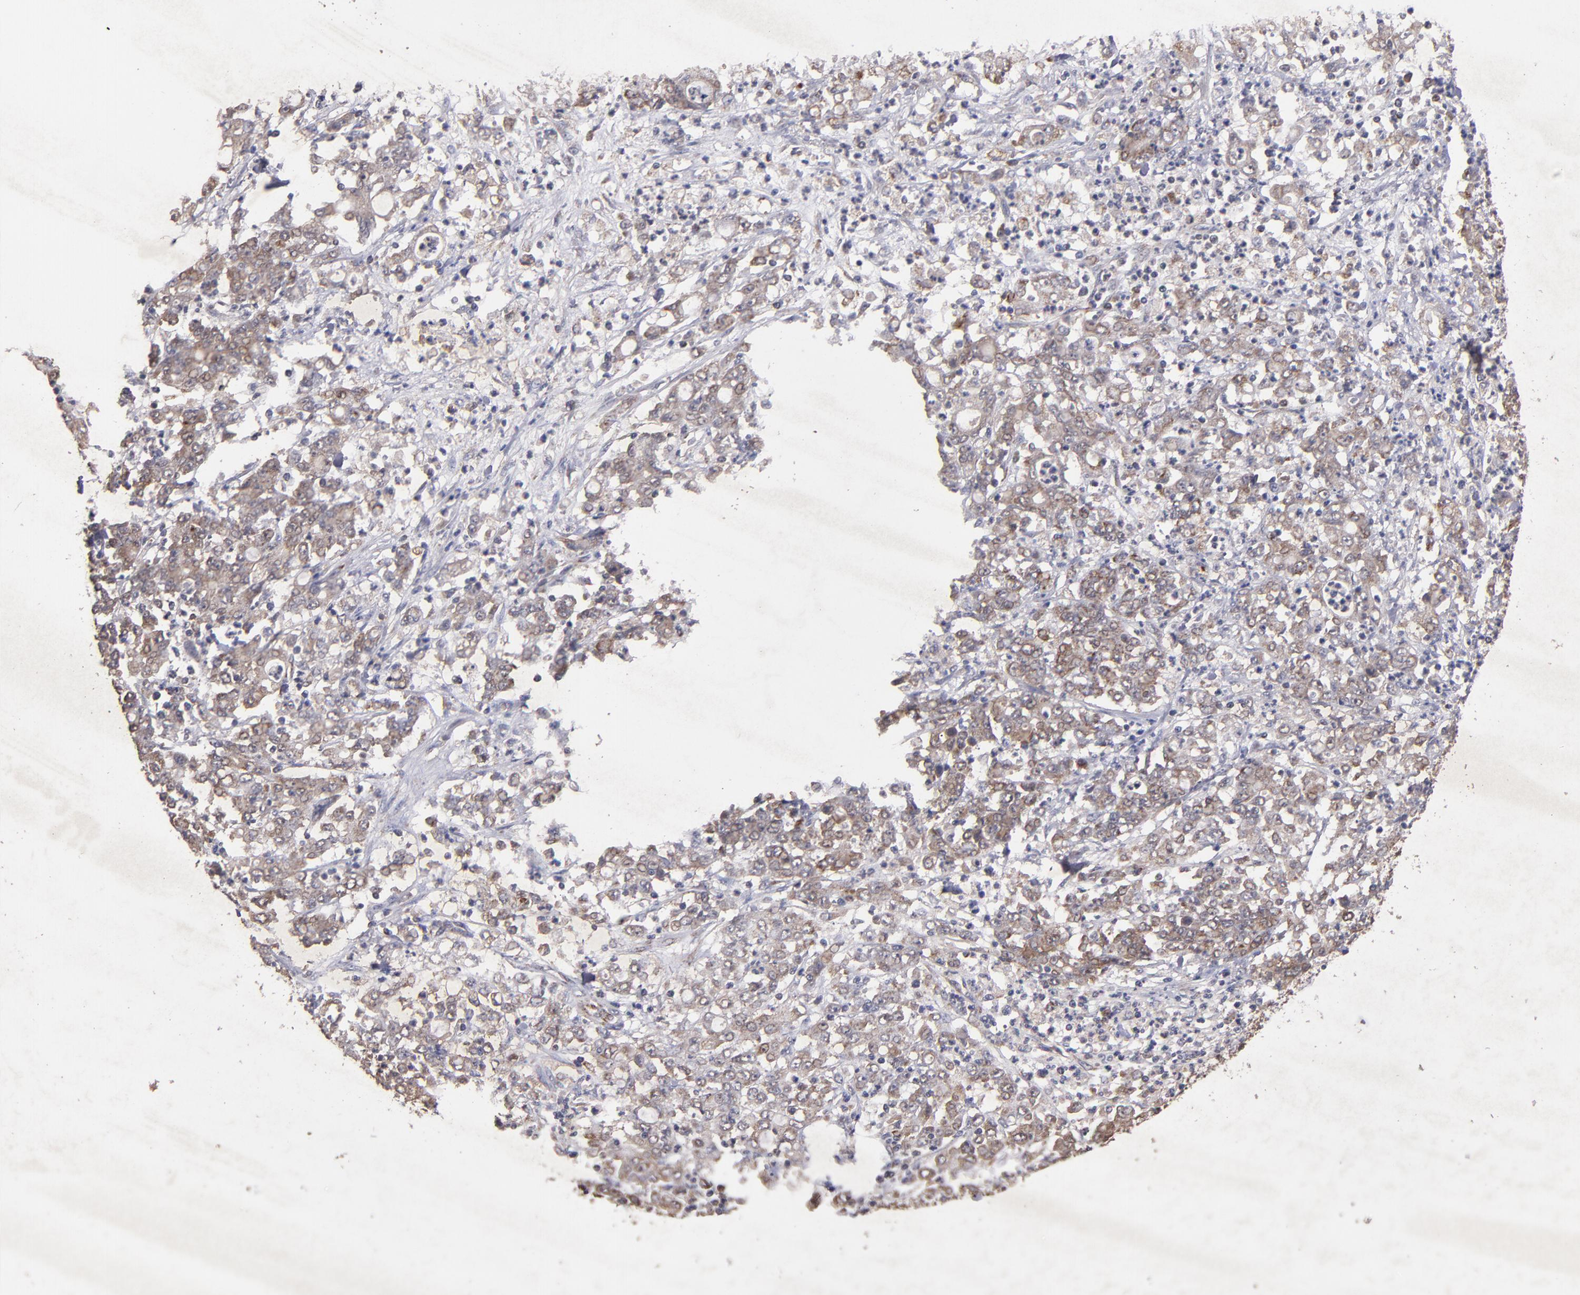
{"staining": {"intensity": "weak", "quantity": ">75%", "location": "cytoplasmic/membranous"}, "tissue": "stomach cancer", "cell_type": "Tumor cells", "image_type": "cancer", "snomed": [{"axis": "morphology", "description": "Adenocarcinoma, NOS"}, {"axis": "topography", "description": "Stomach, lower"}], "caption": "Weak cytoplasmic/membranous protein staining is identified in about >75% of tumor cells in stomach cancer (adenocarcinoma). The staining is performed using DAB (3,3'-diaminobenzidine) brown chromogen to label protein expression. The nuclei are counter-stained blue using hematoxylin.", "gene": "TIMM9", "patient": {"sex": "female", "age": 71}}